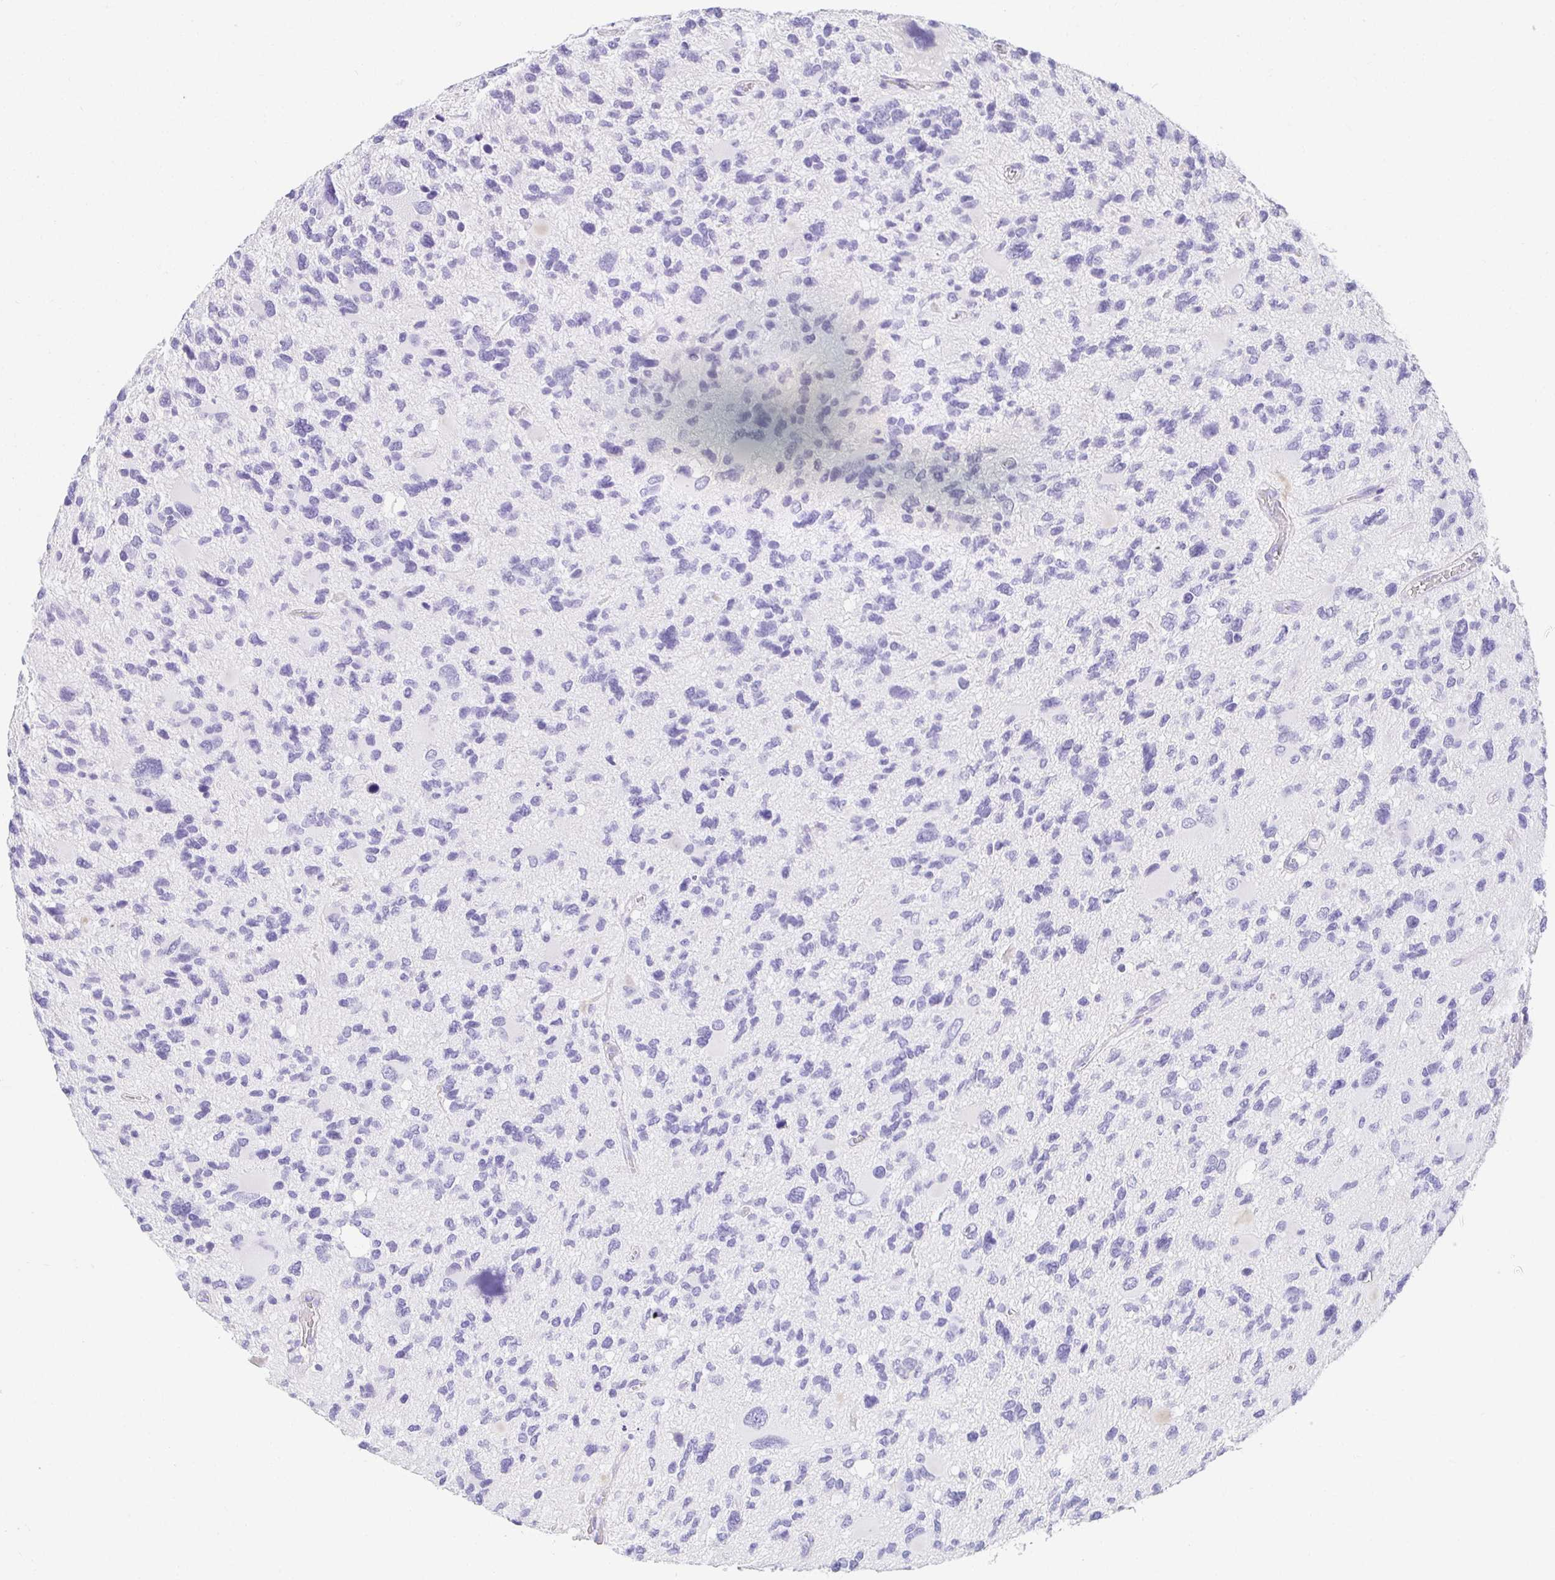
{"staining": {"intensity": "negative", "quantity": "none", "location": "none"}, "tissue": "glioma", "cell_type": "Tumor cells", "image_type": "cancer", "snomed": [{"axis": "morphology", "description": "Glioma, malignant, High grade"}, {"axis": "topography", "description": "Brain"}], "caption": "DAB (3,3'-diaminobenzidine) immunohistochemical staining of malignant high-grade glioma demonstrates no significant positivity in tumor cells.", "gene": "CHAT", "patient": {"sex": "female", "age": 11}}